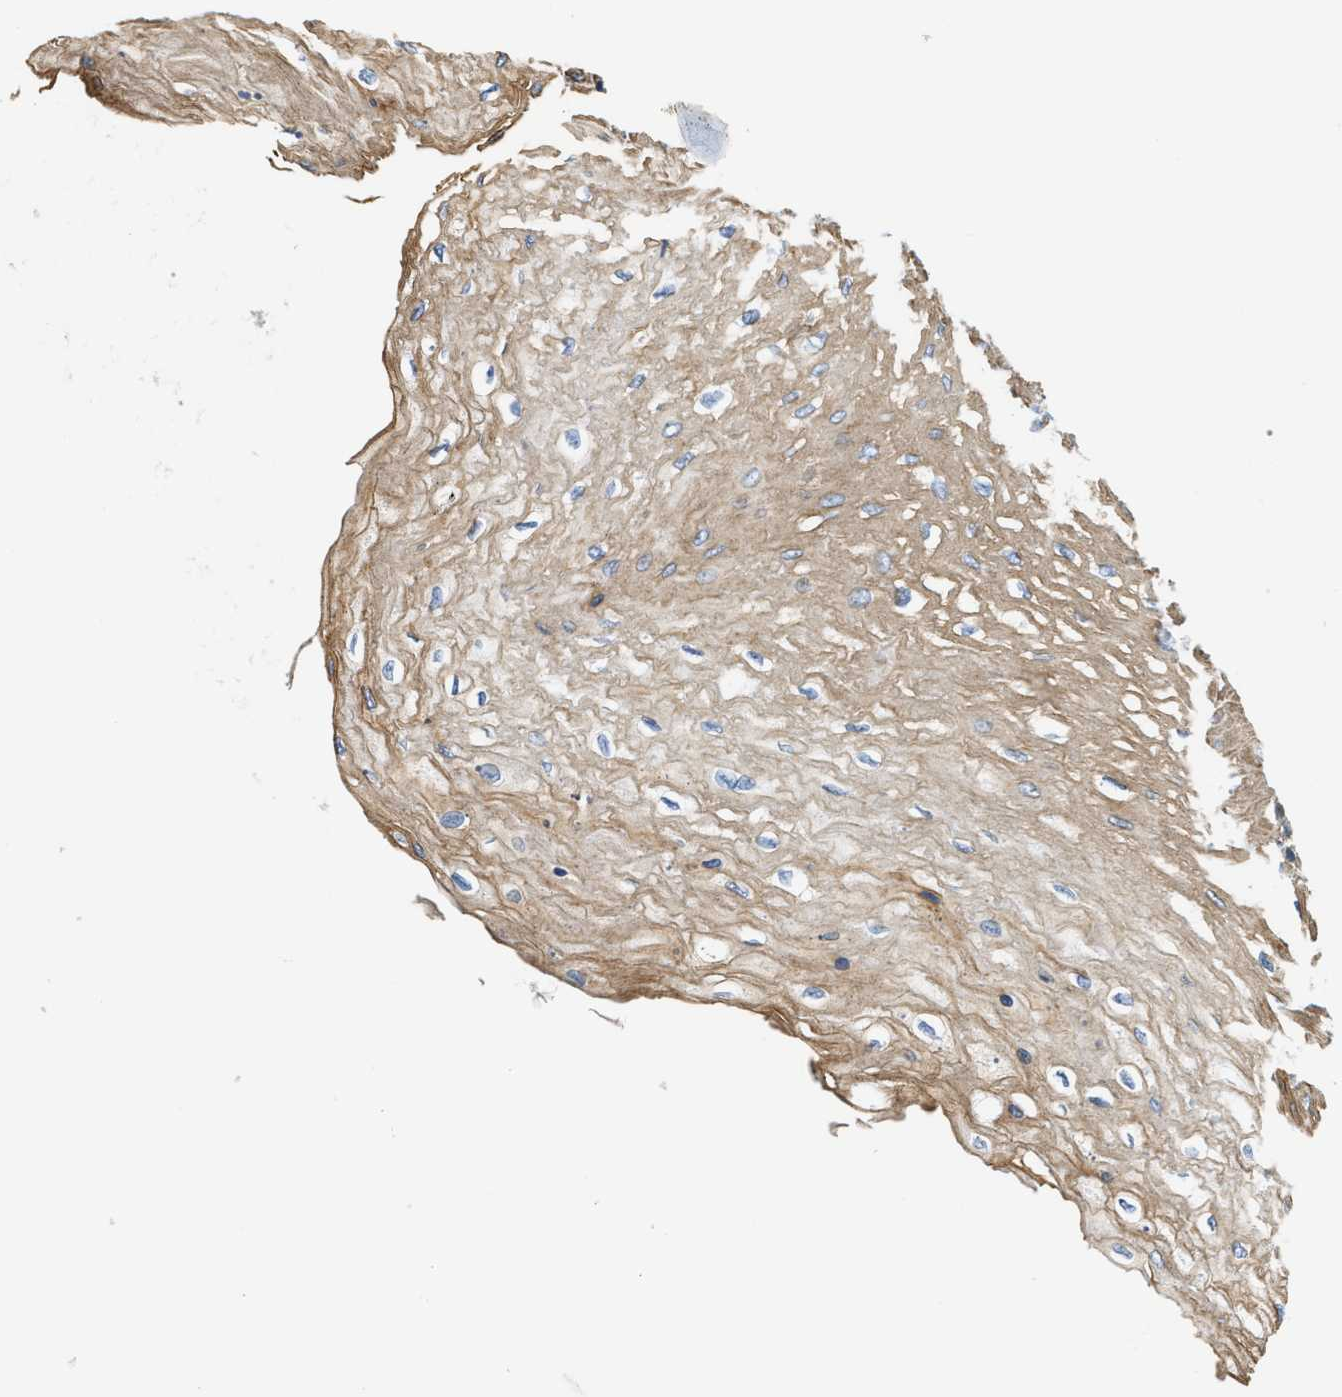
{"staining": {"intensity": "moderate", "quantity": ">75%", "location": "cytoplasmic/membranous"}, "tissue": "esophagus", "cell_type": "Squamous epithelial cells", "image_type": "normal", "snomed": [{"axis": "morphology", "description": "Normal tissue, NOS"}, {"axis": "topography", "description": "Esophagus"}], "caption": "Moderate cytoplasmic/membranous staining for a protein is identified in about >75% of squamous epithelial cells of normal esophagus using immunohistochemistry (IHC).", "gene": "NSUN7", "patient": {"sex": "female", "age": 72}}